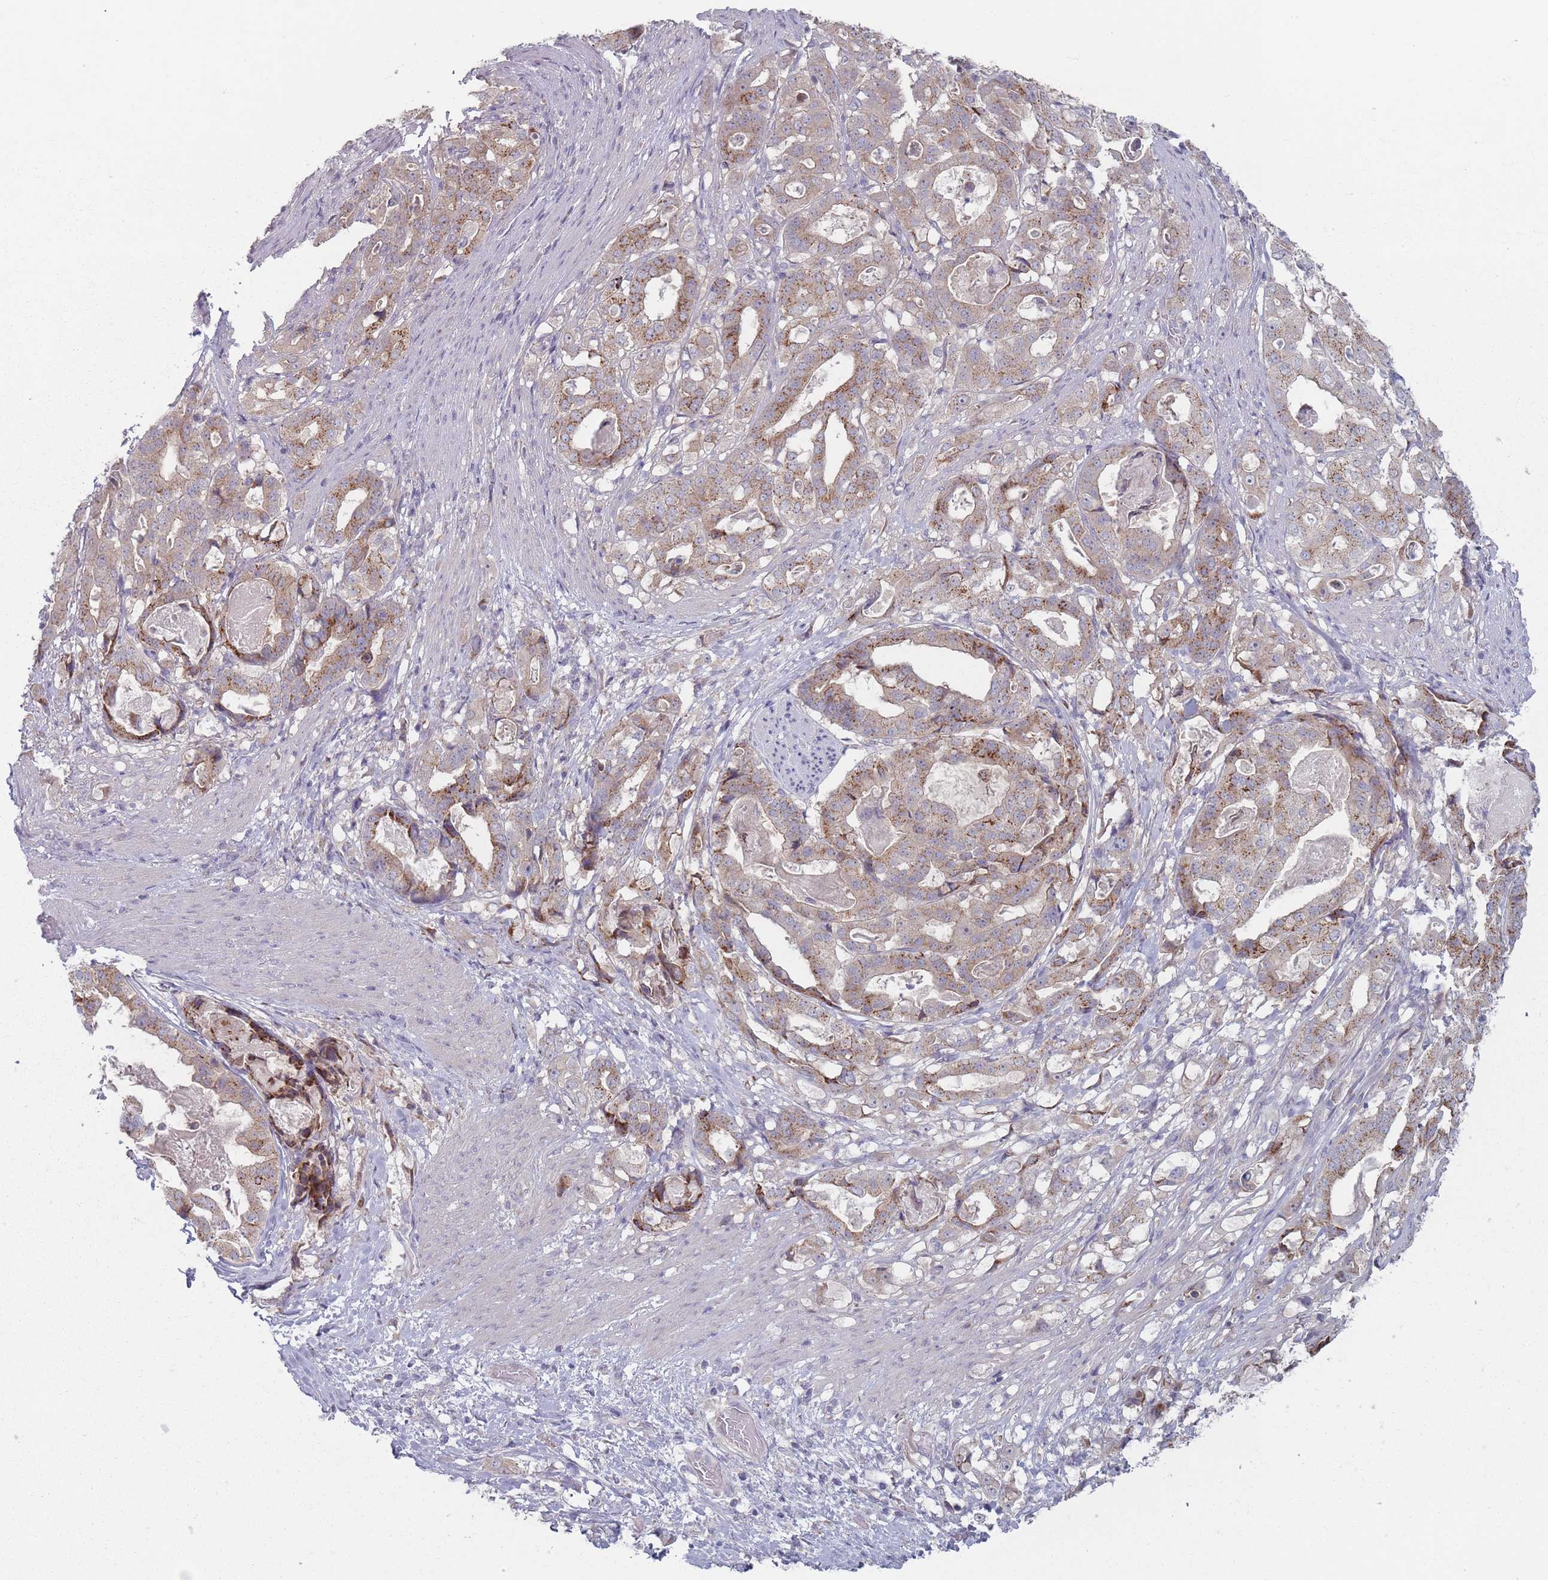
{"staining": {"intensity": "moderate", "quantity": ">75%", "location": "cytoplasmic/membranous"}, "tissue": "stomach cancer", "cell_type": "Tumor cells", "image_type": "cancer", "snomed": [{"axis": "morphology", "description": "Adenocarcinoma, NOS"}, {"axis": "topography", "description": "Stomach"}], "caption": "This is a histology image of immunohistochemistry staining of stomach cancer, which shows moderate positivity in the cytoplasmic/membranous of tumor cells.", "gene": "AKAIN1", "patient": {"sex": "male", "age": 48}}